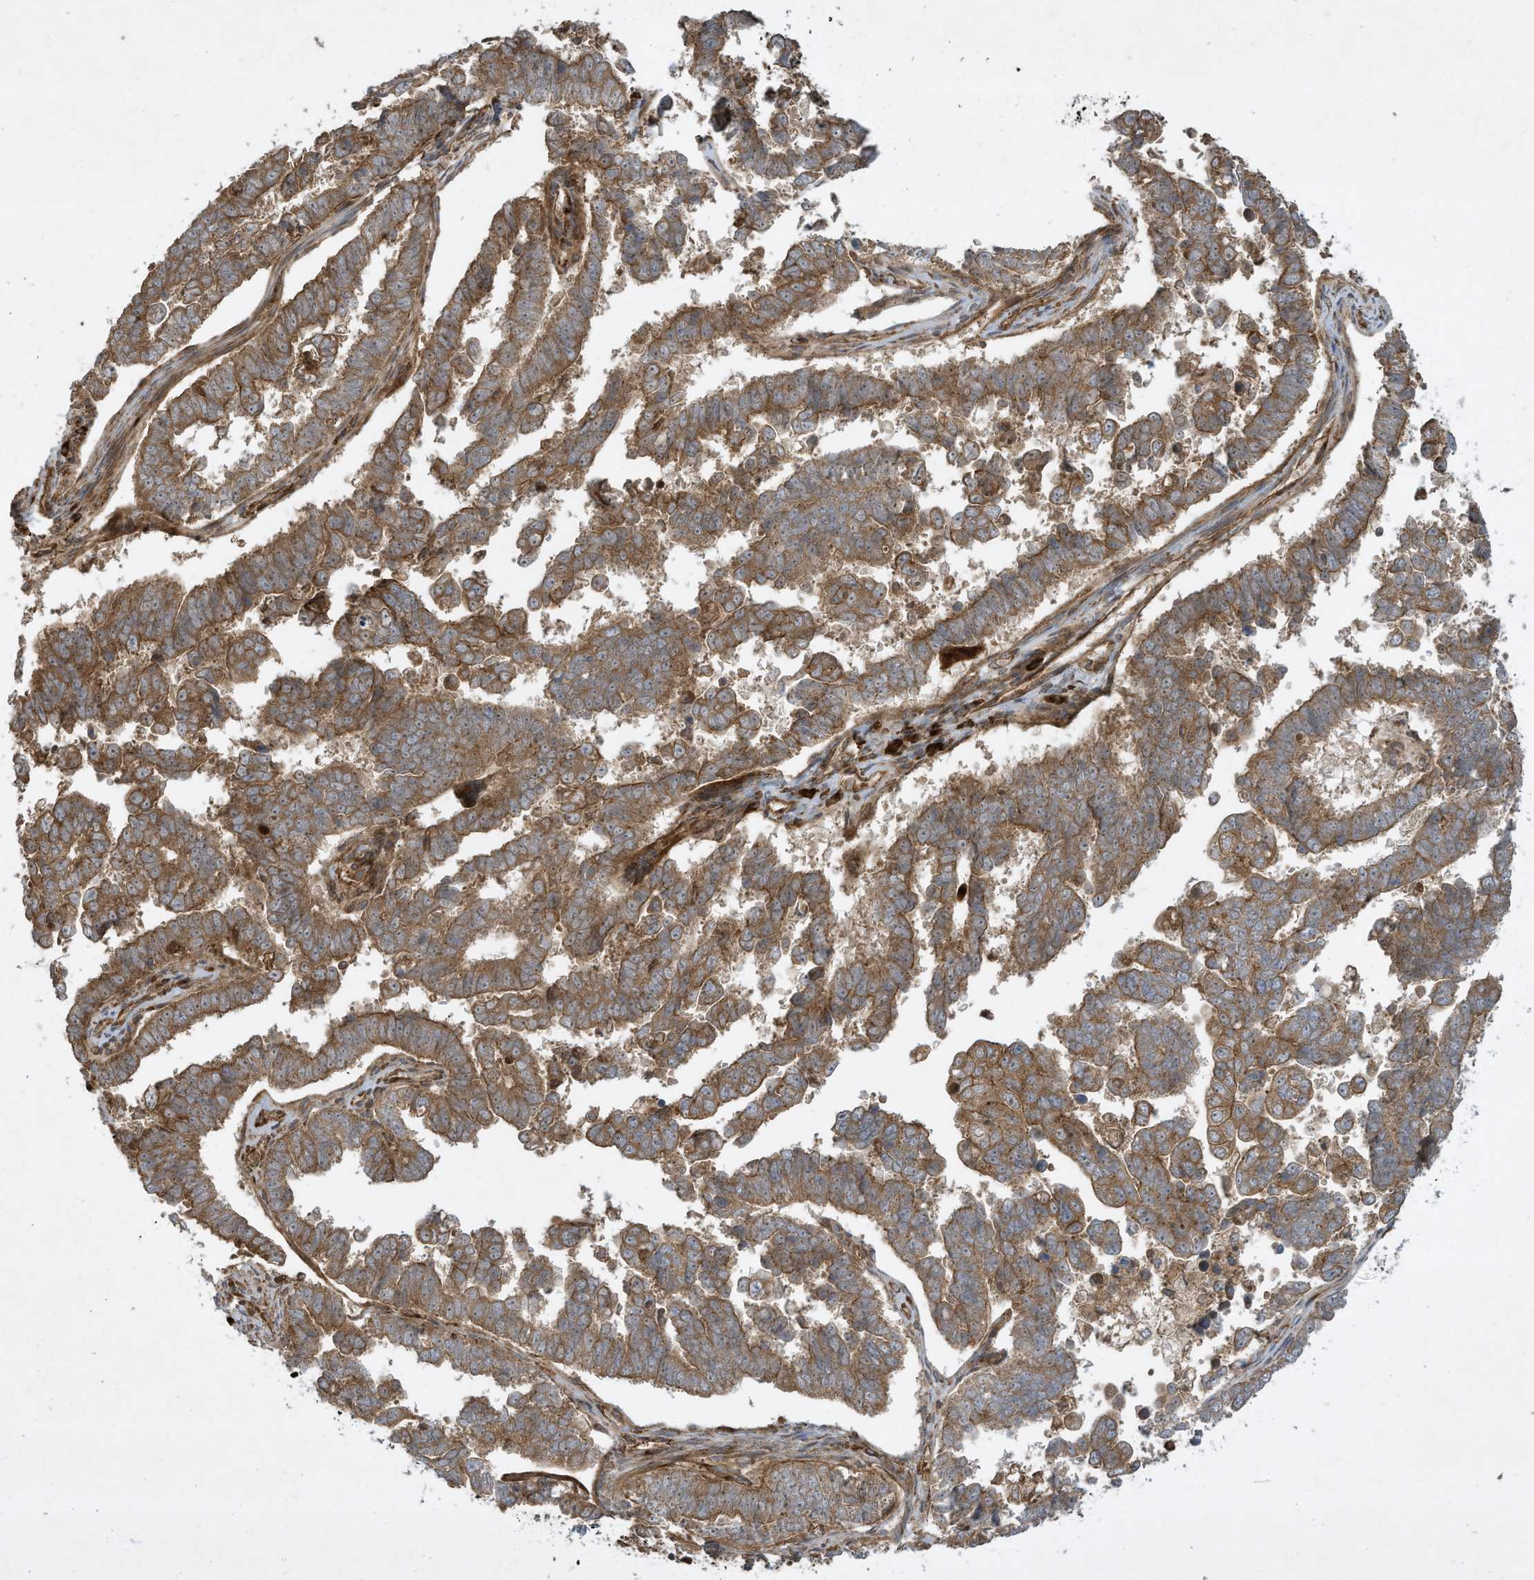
{"staining": {"intensity": "moderate", "quantity": ">75%", "location": "cytoplasmic/membranous"}, "tissue": "endometrial cancer", "cell_type": "Tumor cells", "image_type": "cancer", "snomed": [{"axis": "morphology", "description": "Adenocarcinoma, NOS"}, {"axis": "topography", "description": "Endometrium"}], "caption": "About >75% of tumor cells in endometrial cancer show moderate cytoplasmic/membranous protein positivity as visualized by brown immunohistochemical staining.", "gene": "DDIT4", "patient": {"sex": "female", "age": 75}}